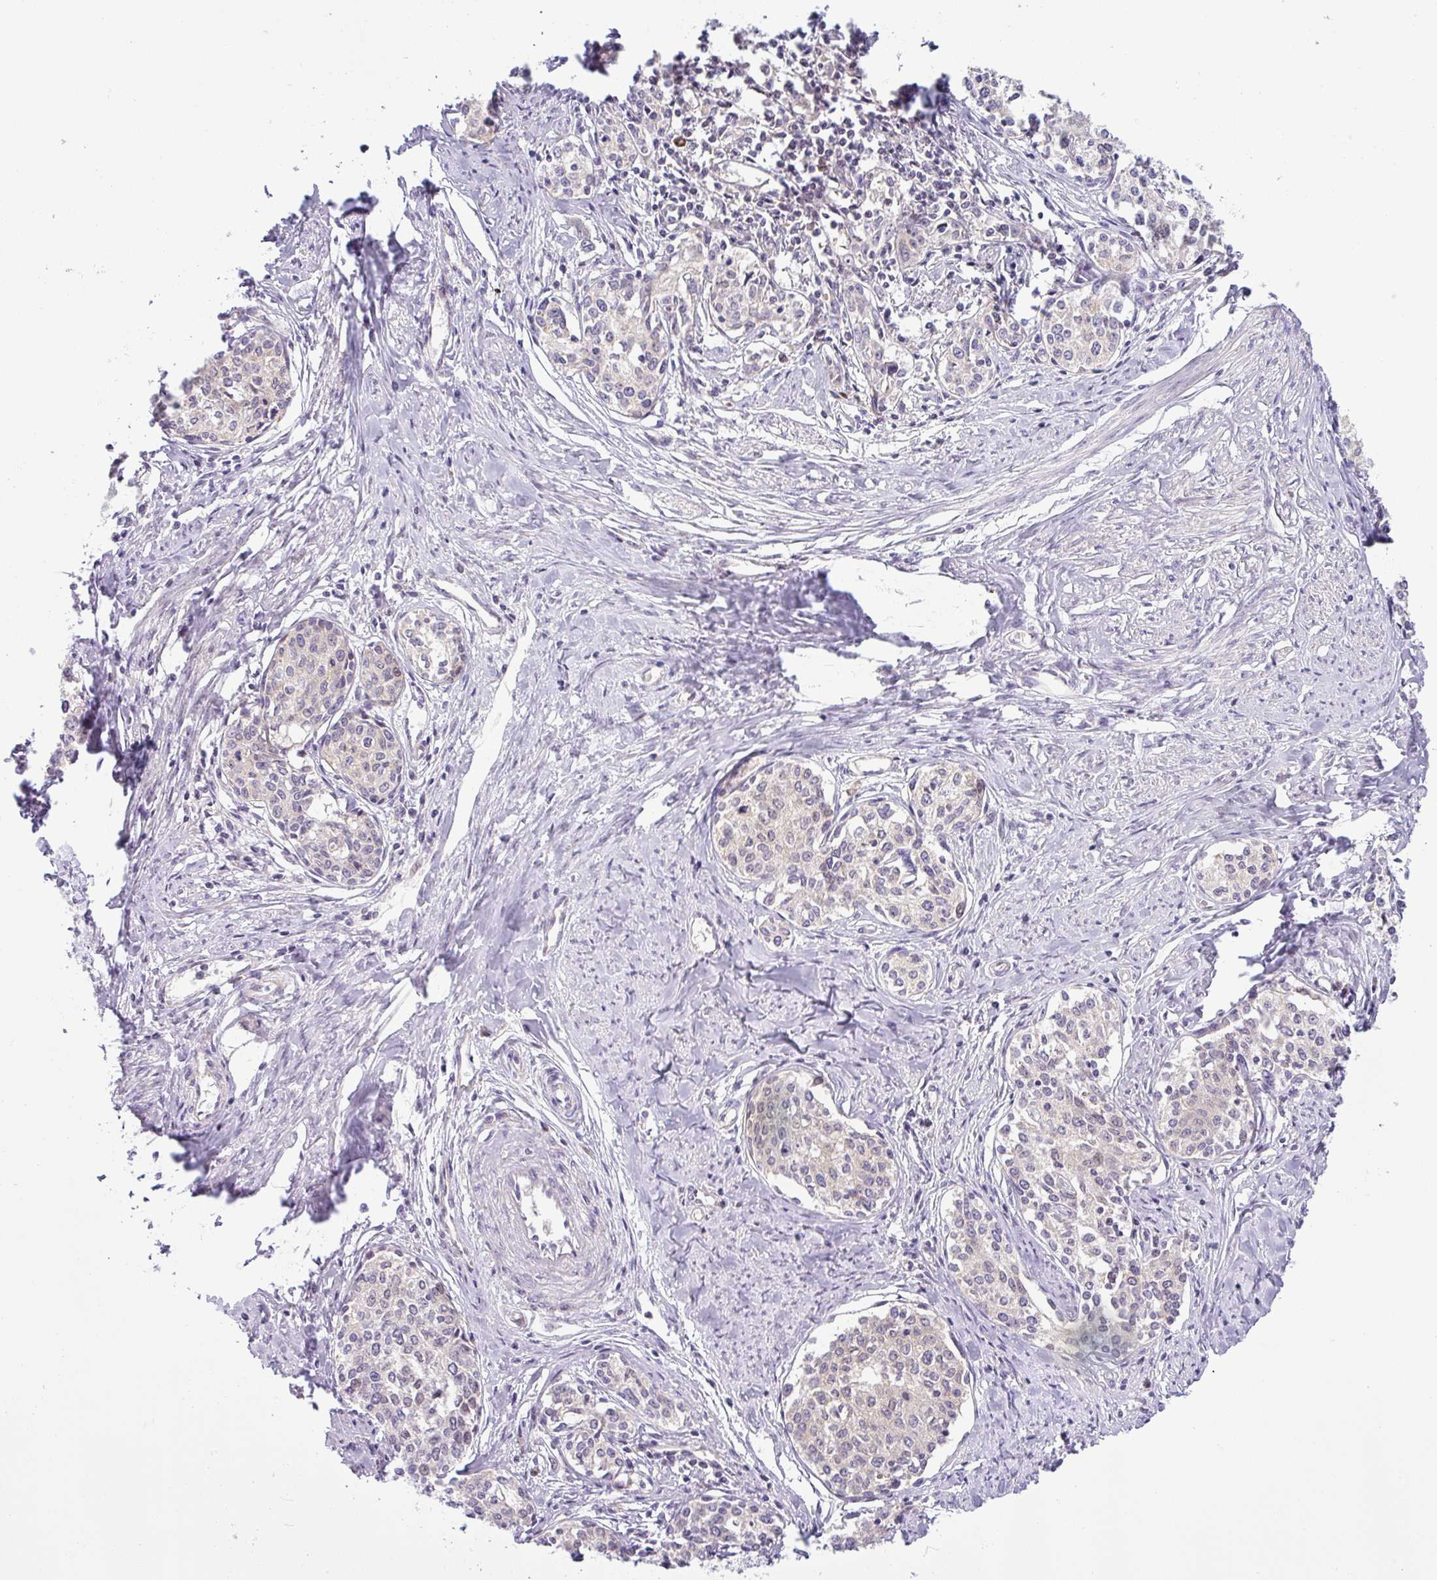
{"staining": {"intensity": "negative", "quantity": "none", "location": "none"}, "tissue": "cervical cancer", "cell_type": "Tumor cells", "image_type": "cancer", "snomed": [{"axis": "morphology", "description": "Squamous cell carcinoma, NOS"}, {"axis": "morphology", "description": "Adenocarcinoma, NOS"}, {"axis": "topography", "description": "Cervix"}], "caption": "High magnification brightfield microscopy of cervical cancer (adenocarcinoma) stained with DAB (brown) and counterstained with hematoxylin (blue): tumor cells show no significant expression.", "gene": "NDUFB2", "patient": {"sex": "female", "age": 52}}